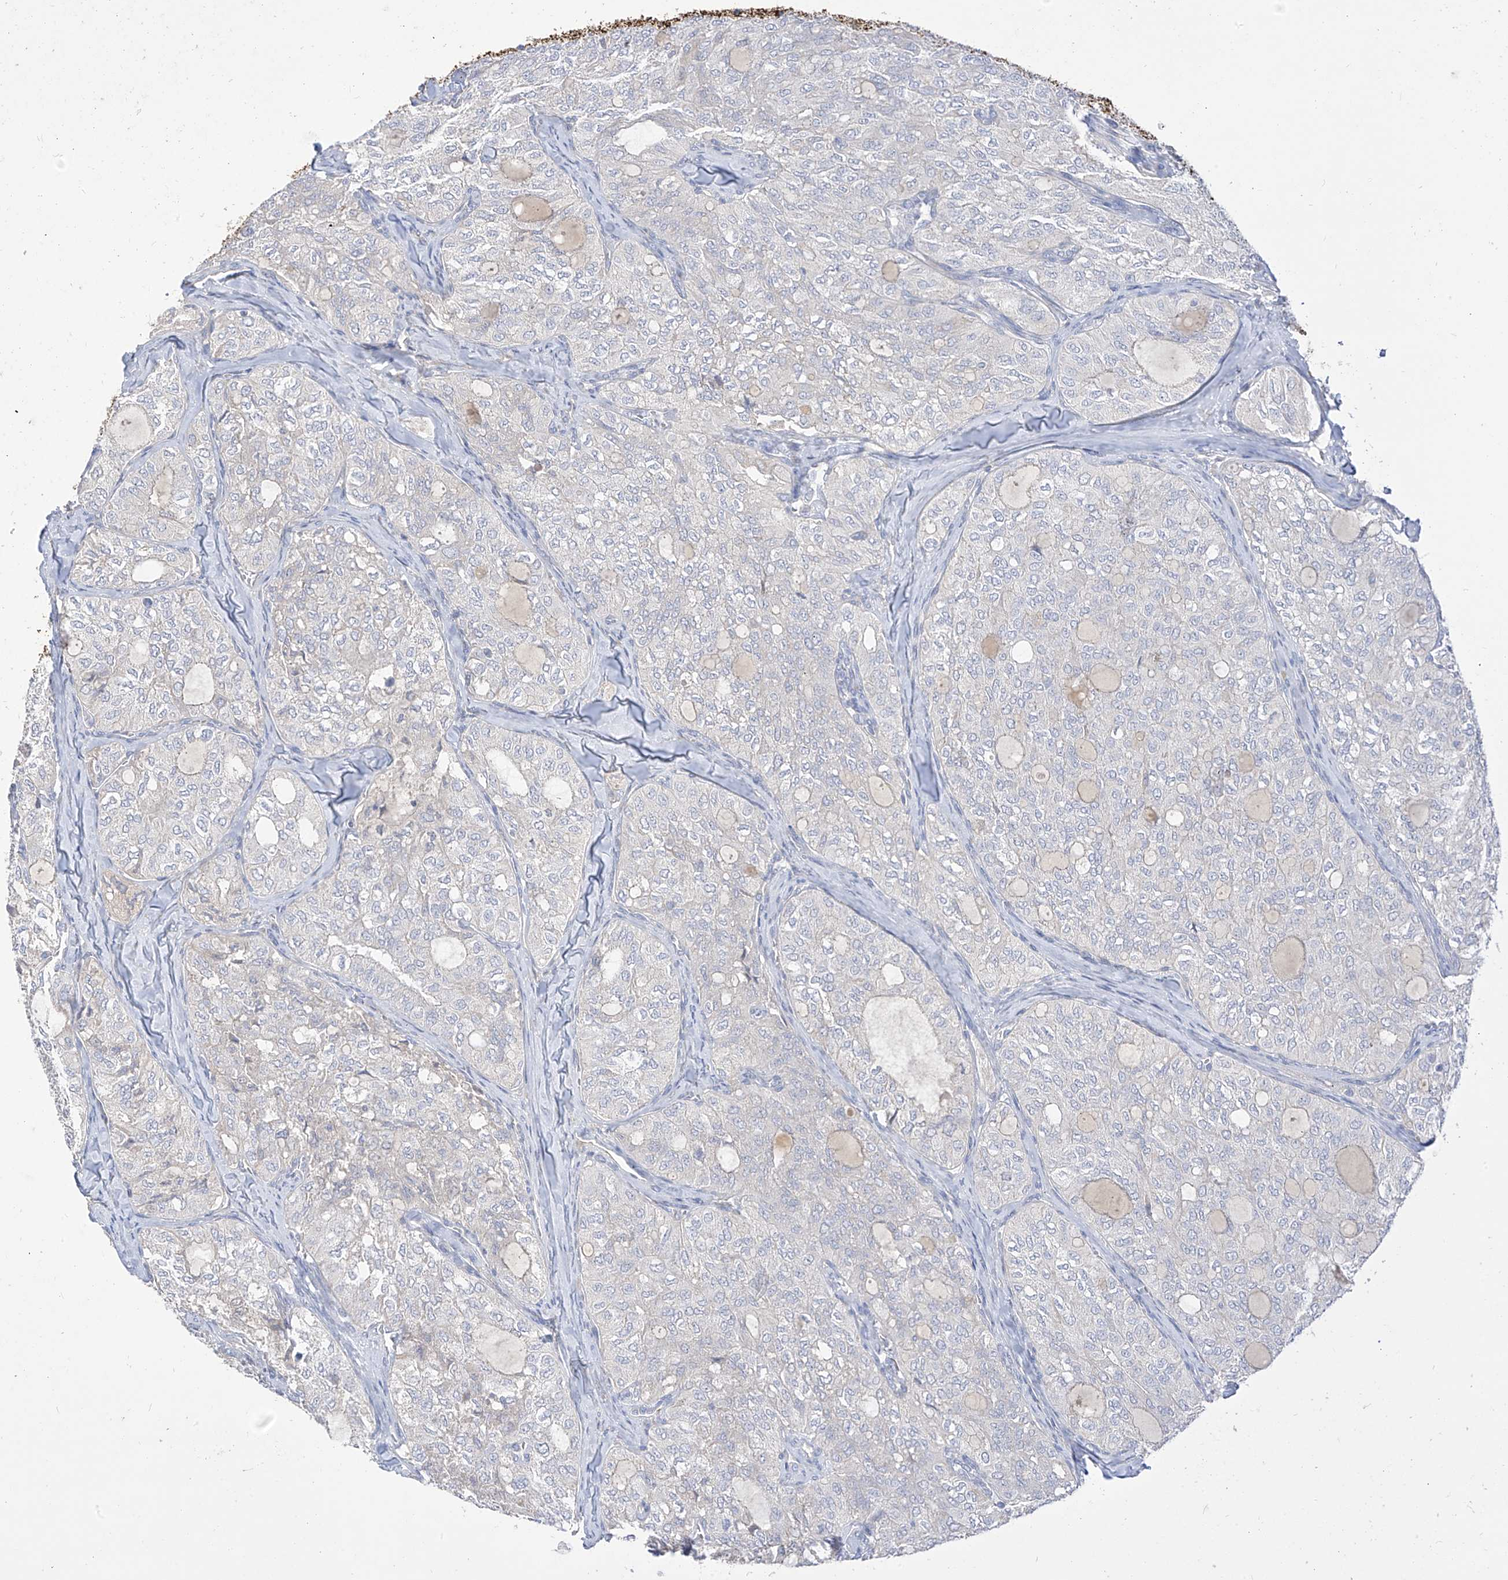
{"staining": {"intensity": "negative", "quantity": "none", "location": "none"}, "tissue": "thyroid cancer", "cell_type": "Tumor cells", "image_type": "cancer", "snomed": [{"axis": "morphology", "description": "Follicular adenoma carcinoma, NOS"}, {"axis": "topography", "description": "Thyroid gland"}], "caption": "IHC micrograph of follicular adenoma carcinoma (thyroid) stained for a protein (brown), which shows no expression in tumor cells. The staining was performed using DAB to visualize the protein expression in brown, while the nuclei were stained in blue with hematoxylin (Magnification: 20x).", "gene": "RASA2", "patient": {"sex": "male", "age": 75}}